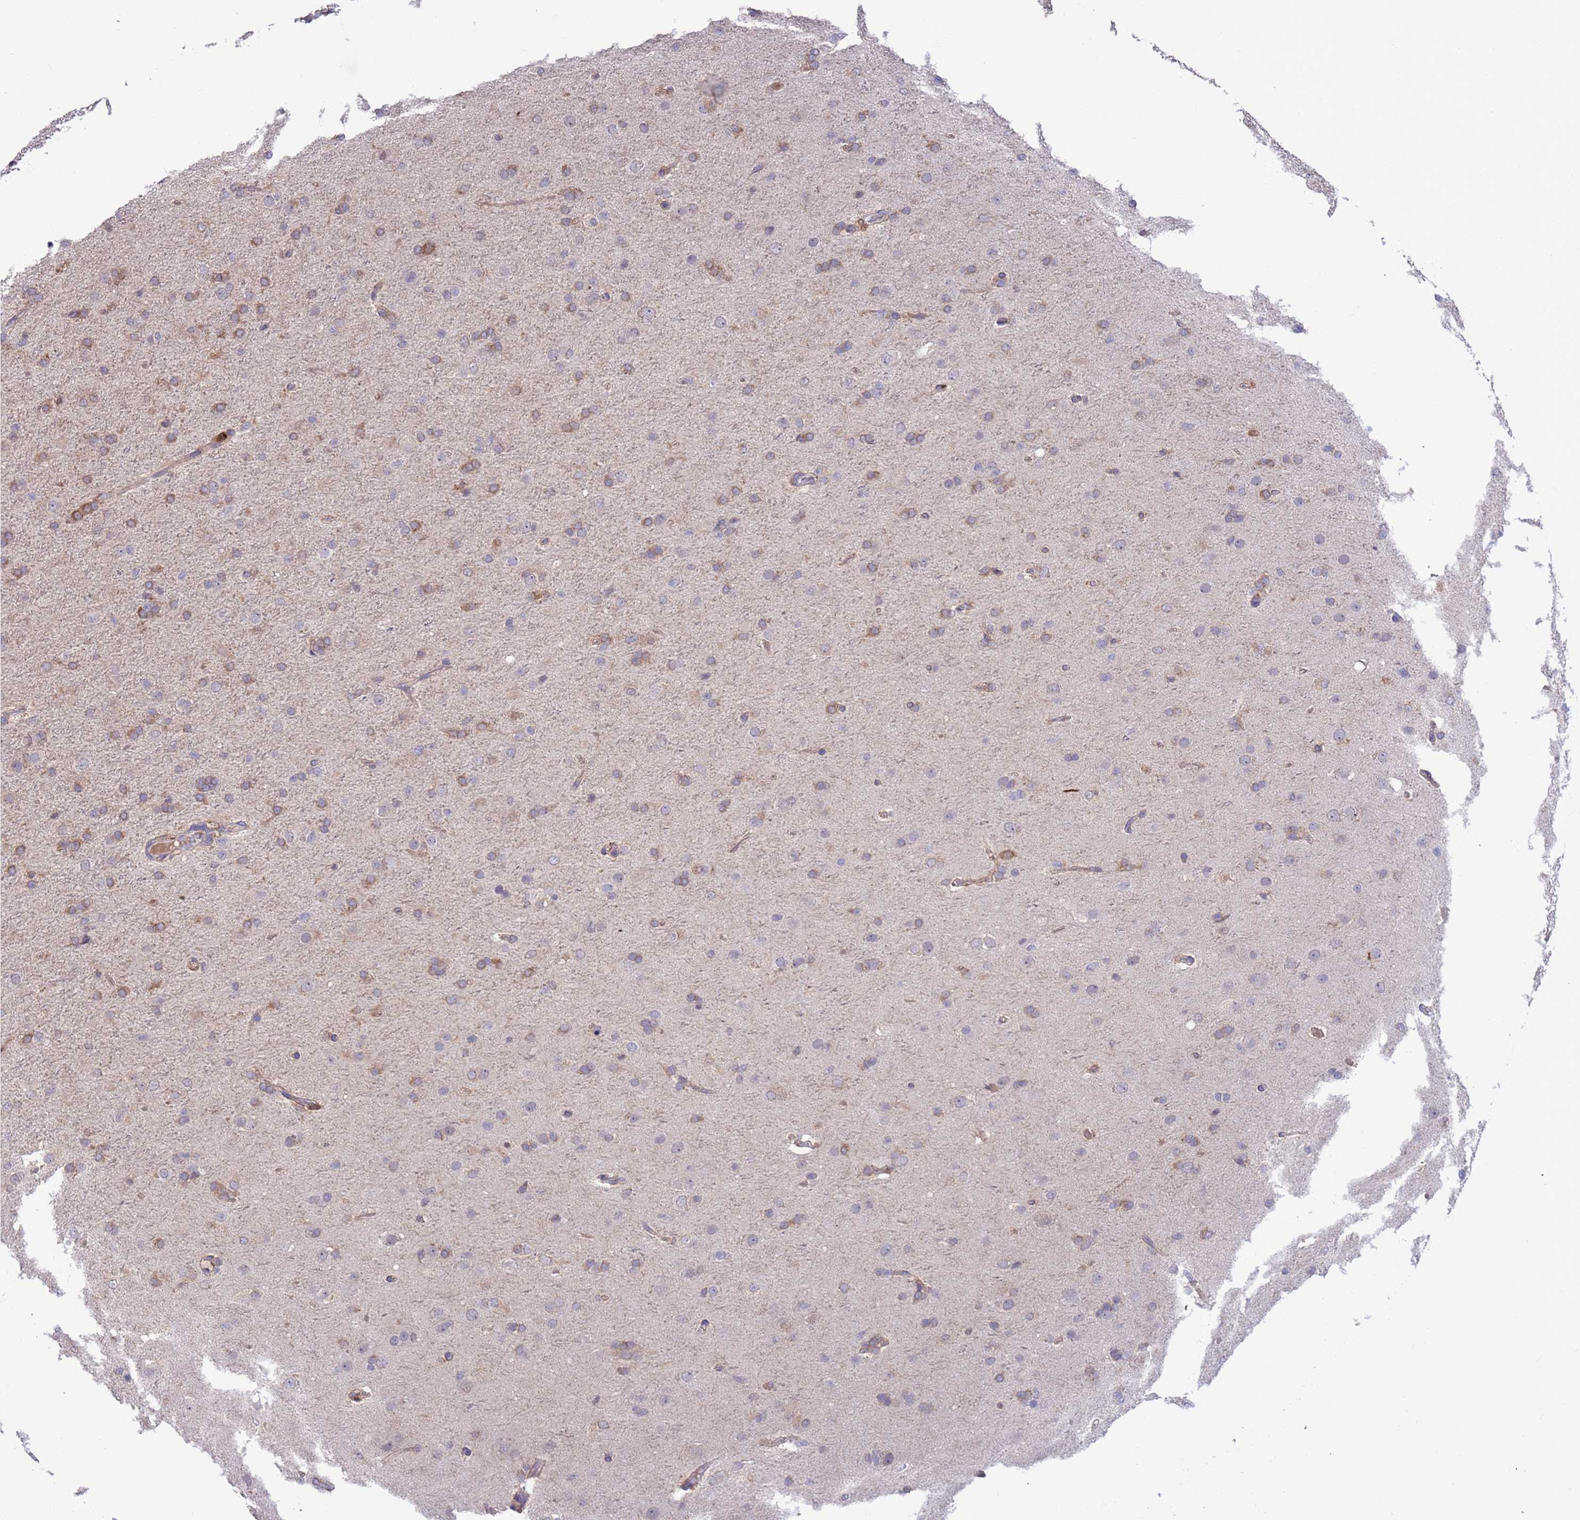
{"staining": {"intensity": "weak", "quantity": "25%-75%", "location": "cytoplasmic/membranous"}, "tissue": "glioma", "cell_type": "Tumor cells", "image_type": "cancer", "snomed": [{"axis": "morphology", "description": "Glioma, malignant, Low grade"}, {"axis": "topography", "description": "Brain"}], "caption": "Glioma was stained to show a protein in brown. There is low levels of weak cytoplasmic/membranous expression in about 25%-75% of tumor cells.", "gene": "AMPD3", "patient": {"sex": "male", "age": 65}}